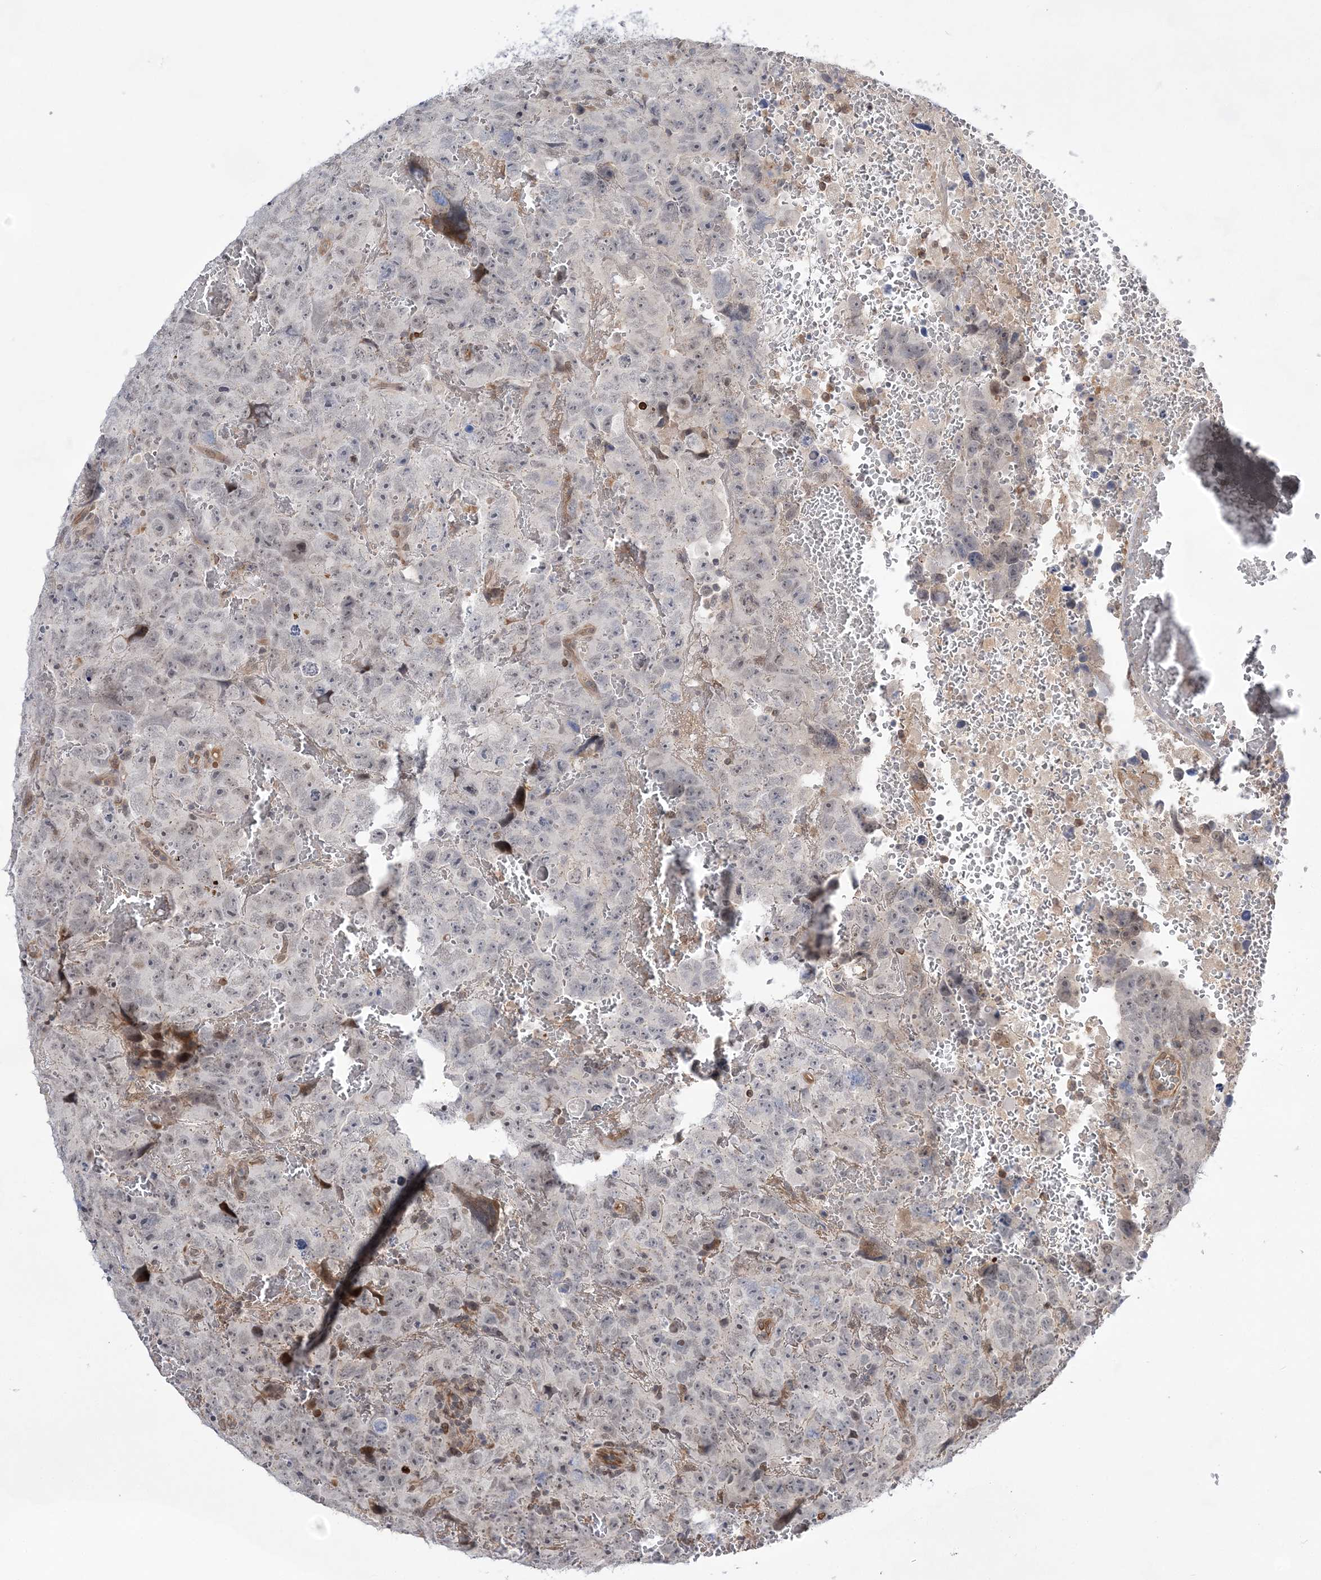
{"staining": {"intensity": "negative", "quantity": "none", "location": "none"}, "tissue": "testis cancer", "cell_type": "Tumor cells", "image_type": "cancer", "snomed": [{"axis": "morphology", "description": "Carcinoma, Embryonal, NOS"}, {"axis": "topography", "description": "Testis"}], "caption": "Immunohistochemistry (IHC) histopathology image of neoplastic tissue: human testis cancer stained with DAB (3,3'-diaminobenzidine) demonstrates no significant protein staining in tumor cells.", "gene": "TMEM132B", "patient": {"sex": "male", "age": 45}}